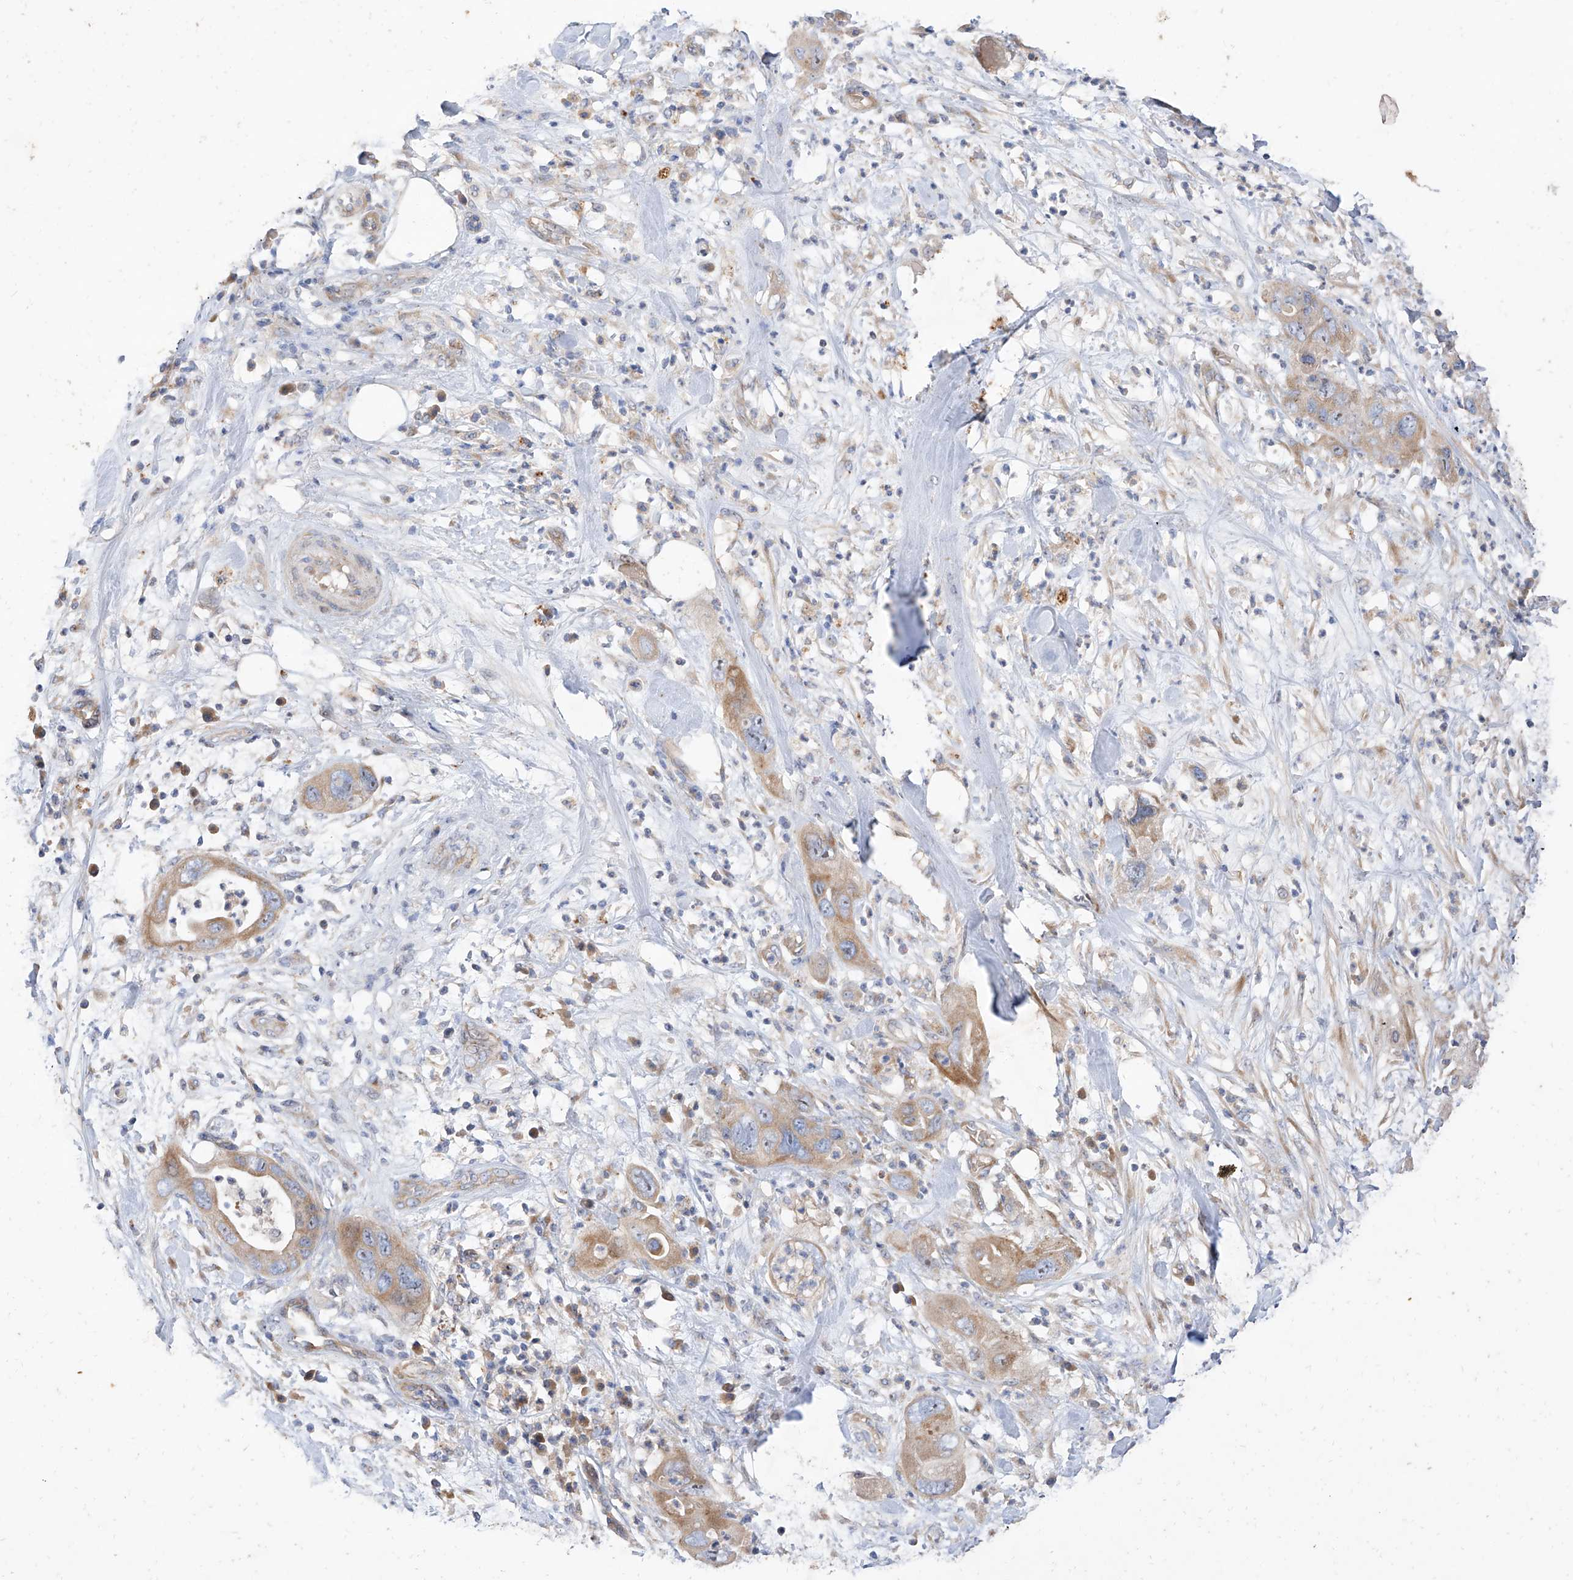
{"staining": {"intensity": "weak", "quantity": ">75%", "location": "cytoplasmic/membranous"}, "tissue": "pancreatic cancer", "cell_type": "Tumor cells", "image_type": "cancer", "snomed": [{"axis": "morphology", "description": "Adenocarcinoma, NOS"}, {"axis": "topography", "description": "Pancreas"}], "caption": "Pancreatic cancer was stained to show a protein in brown. There is low levels of weak cytoplasmic/membranous staining in approximately >75% of tumor cells.", "gene": "DIRAS3", "patient": {"sex": "female", "age": 71}}